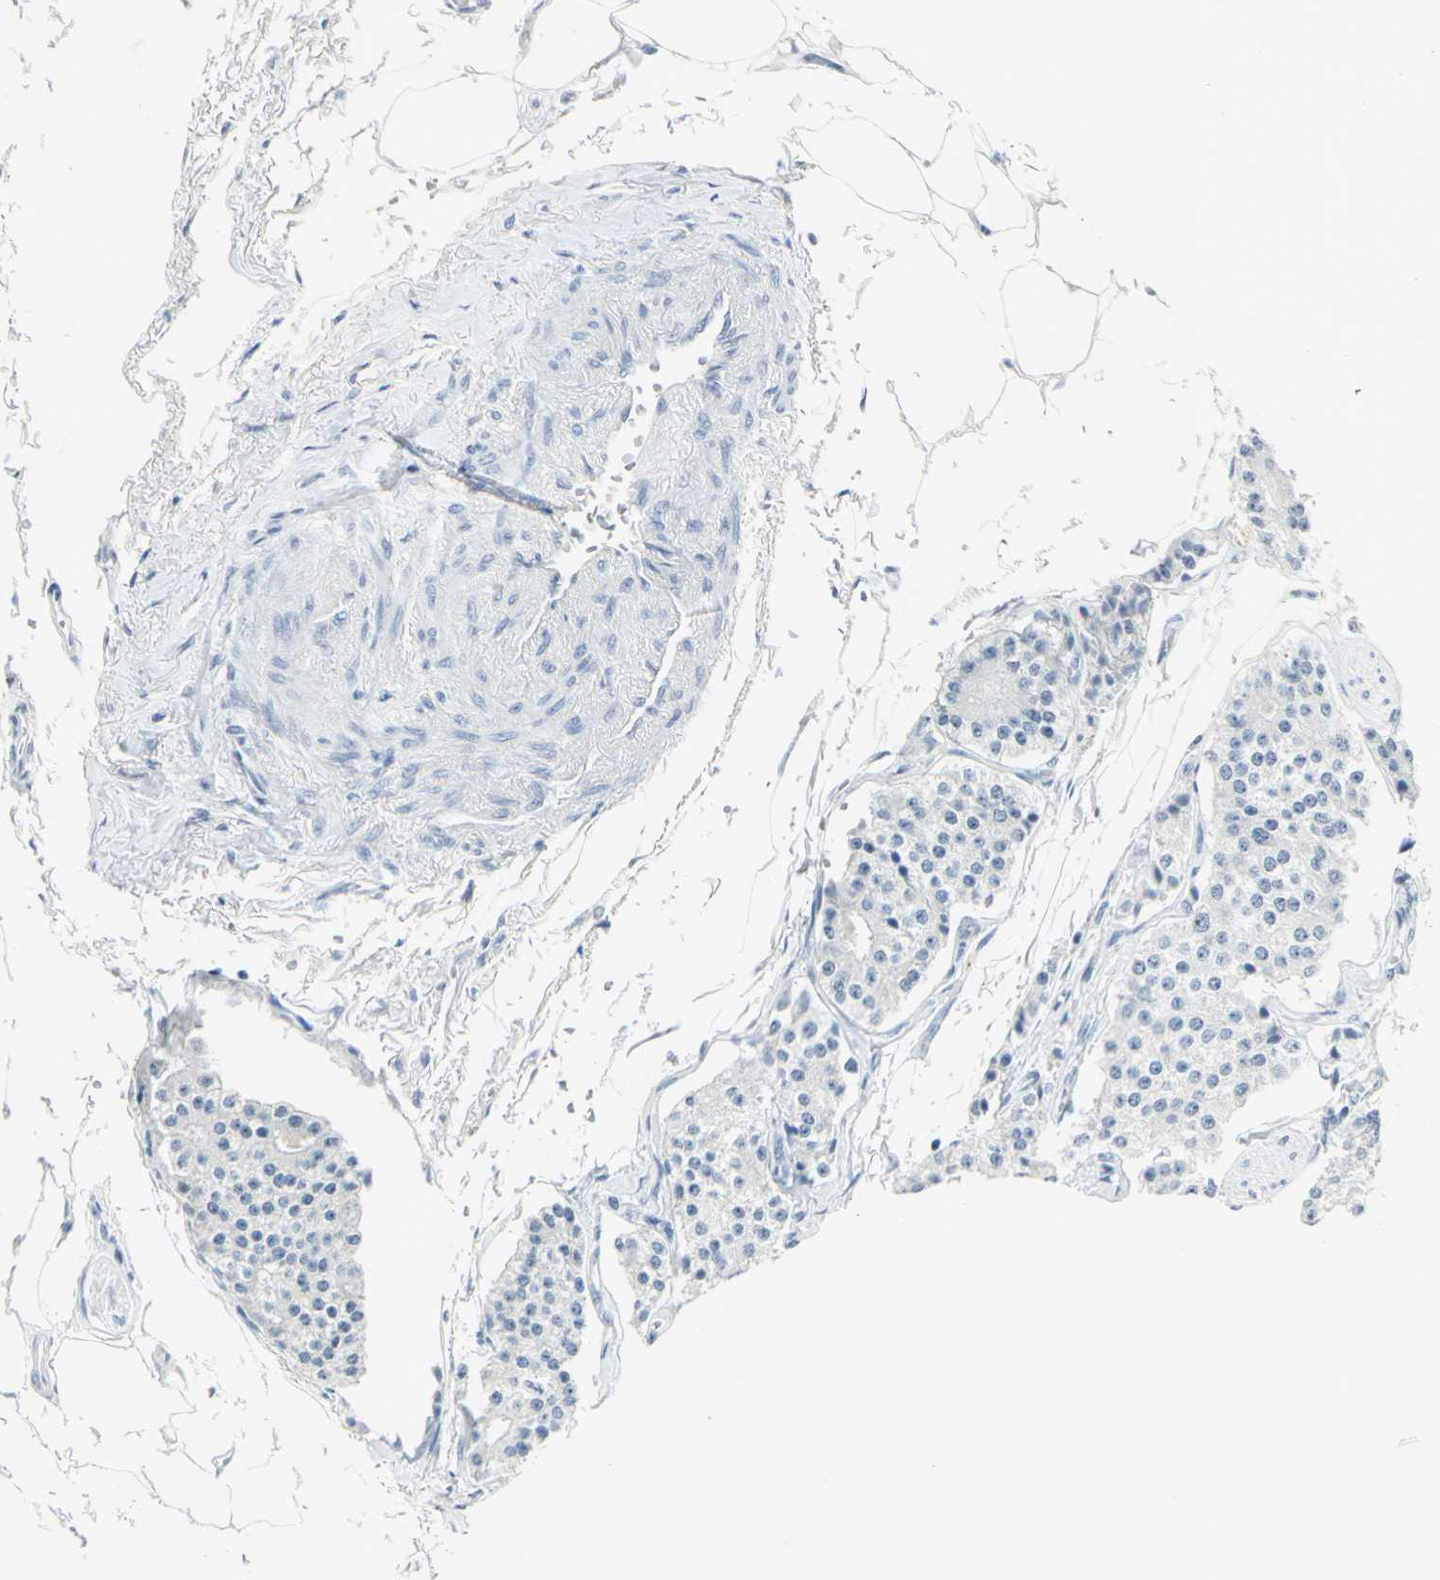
{"staining": {"intensity": "negative", "quantity": "none", "location": "none"}, "tissue": "carcinoid", "cell_type": "Tumor cells", "image_type": "cancer", "snomed": [{"axis": "morphology", "description": "Carcinoid, malignant, NOS"}, {"axis": "topography", "description": "Colon"}], "caption": "Immunohistochemistry (IHC) of human carcinoid shows no positivity in tumor cells.", "gene": "HELLS", "patient": {"sex": "female", "age": 61}}